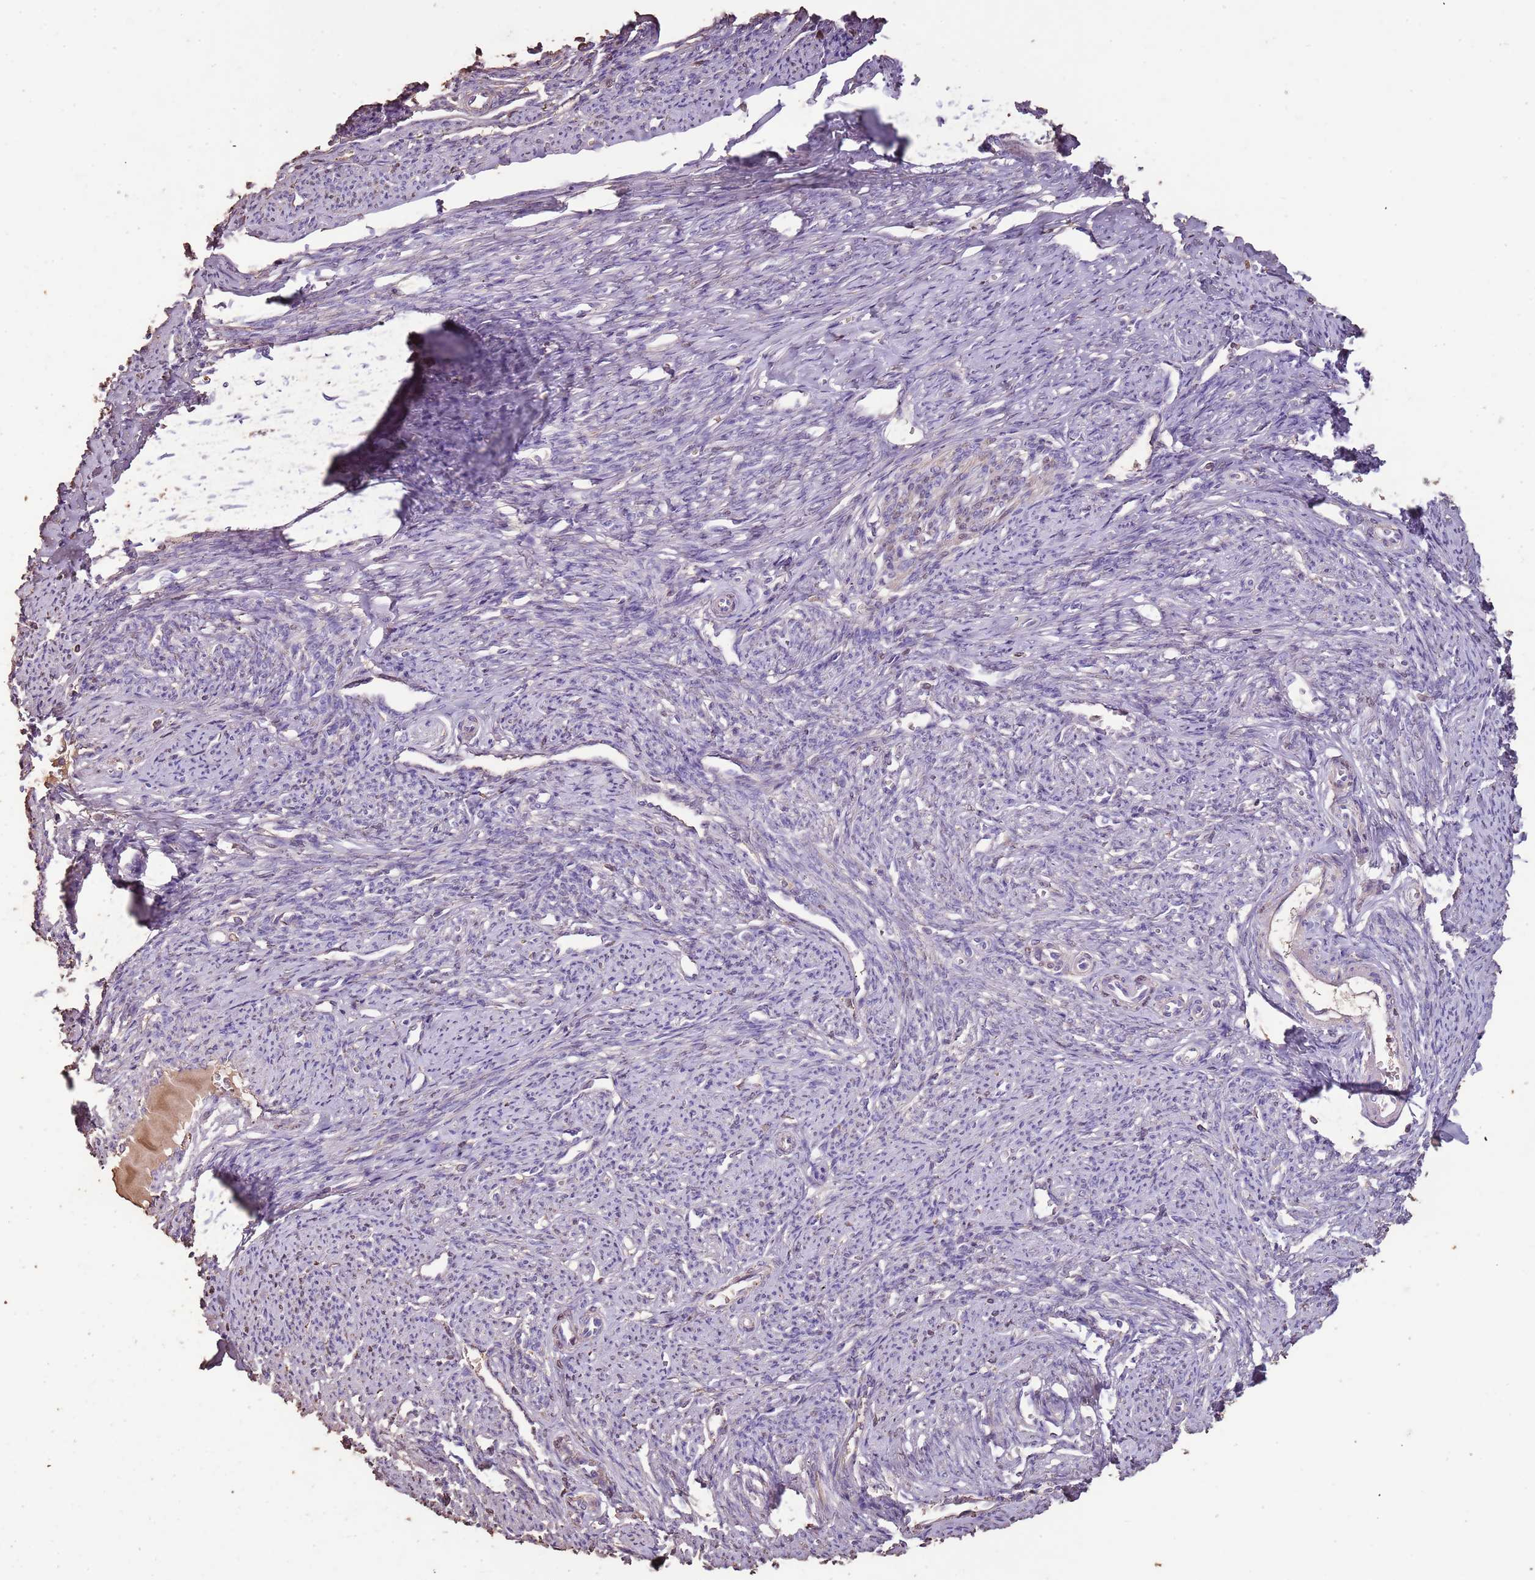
{"staining": {"intensity": "moderate", "quantity": "<25%", "location": "cytoplasmic/membranous"}, "tissue": "smooth muscle", "cell_type": "Smooth muscle cells", "image_type": "normal", "snomed": [{"axis": "morphology", "description": "Normal tissue, NOS"}, {"axis": "topography", "description": "Smooth muscle"}, {"axis": "topography", "description": "Uterus"}], "caption": "Unremarkable smooth muscle reveals moderate cytoplasmic/membranous staining in about <25% of smooth muscle cells, visualized by immunohistochemistry. (DAB (3,3'-diaminobenzidine) IHC, brown staining for protein, blue staining for nuclei).", "gene": "FECH", "patient": {"sex": "female", "age": 59}}